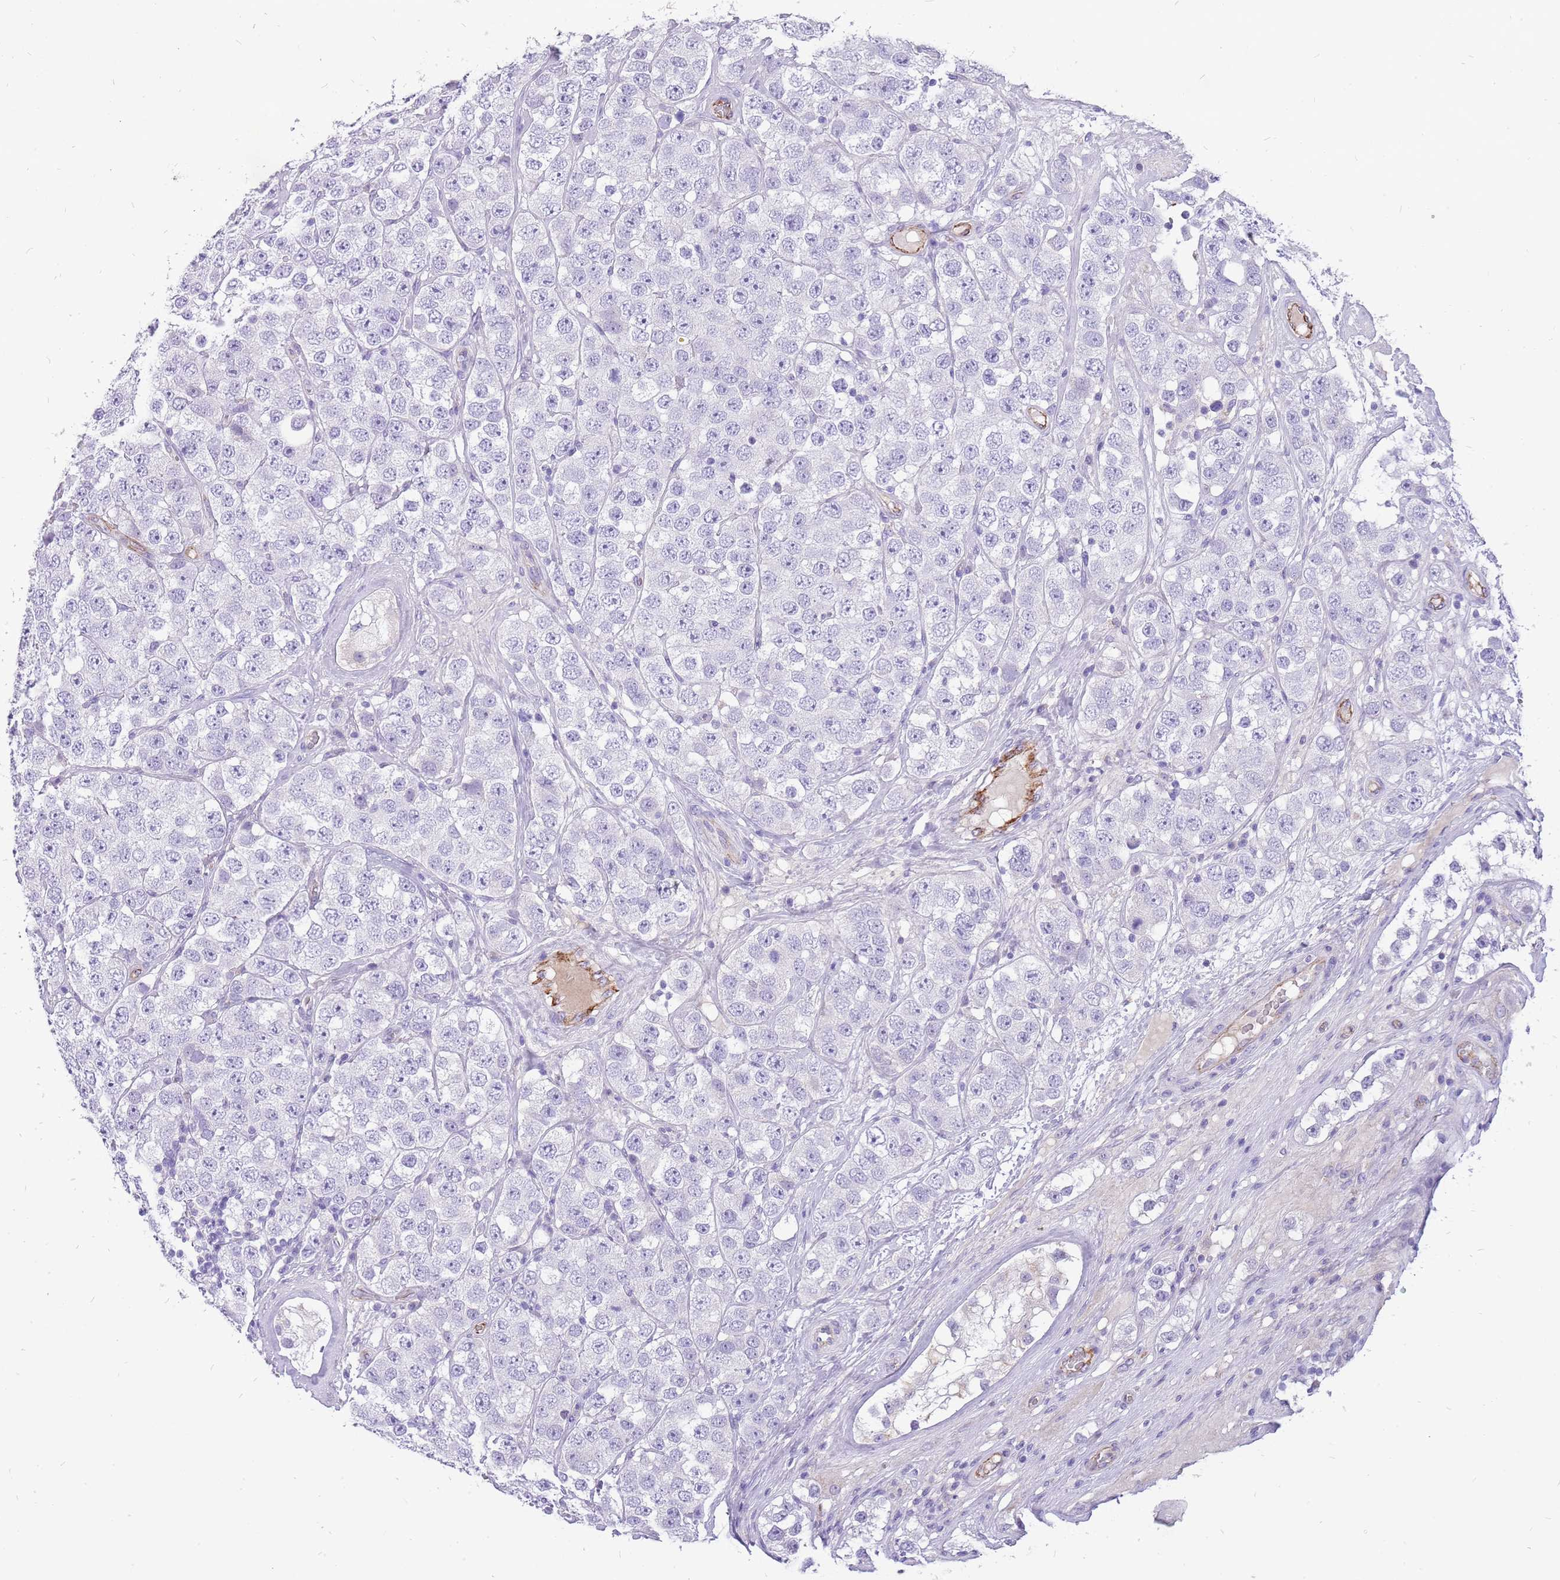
{"staining": {"intensity": "negative", "quantity": "none", "location": "none"}, "tissue": "testis cancer", "cell_type": "Tumor cells", "image_type": "cancer", "snomed": [{"axis": "morphology", "description": "Seminoma, NOS"}, {"axis": "topography", "description": "Testis"}], "caption": "Tumor cells show no significant protein staining in testis seminoma.", "gene": "PCNX1", "patient": {"sex": "male", "age": 28}}